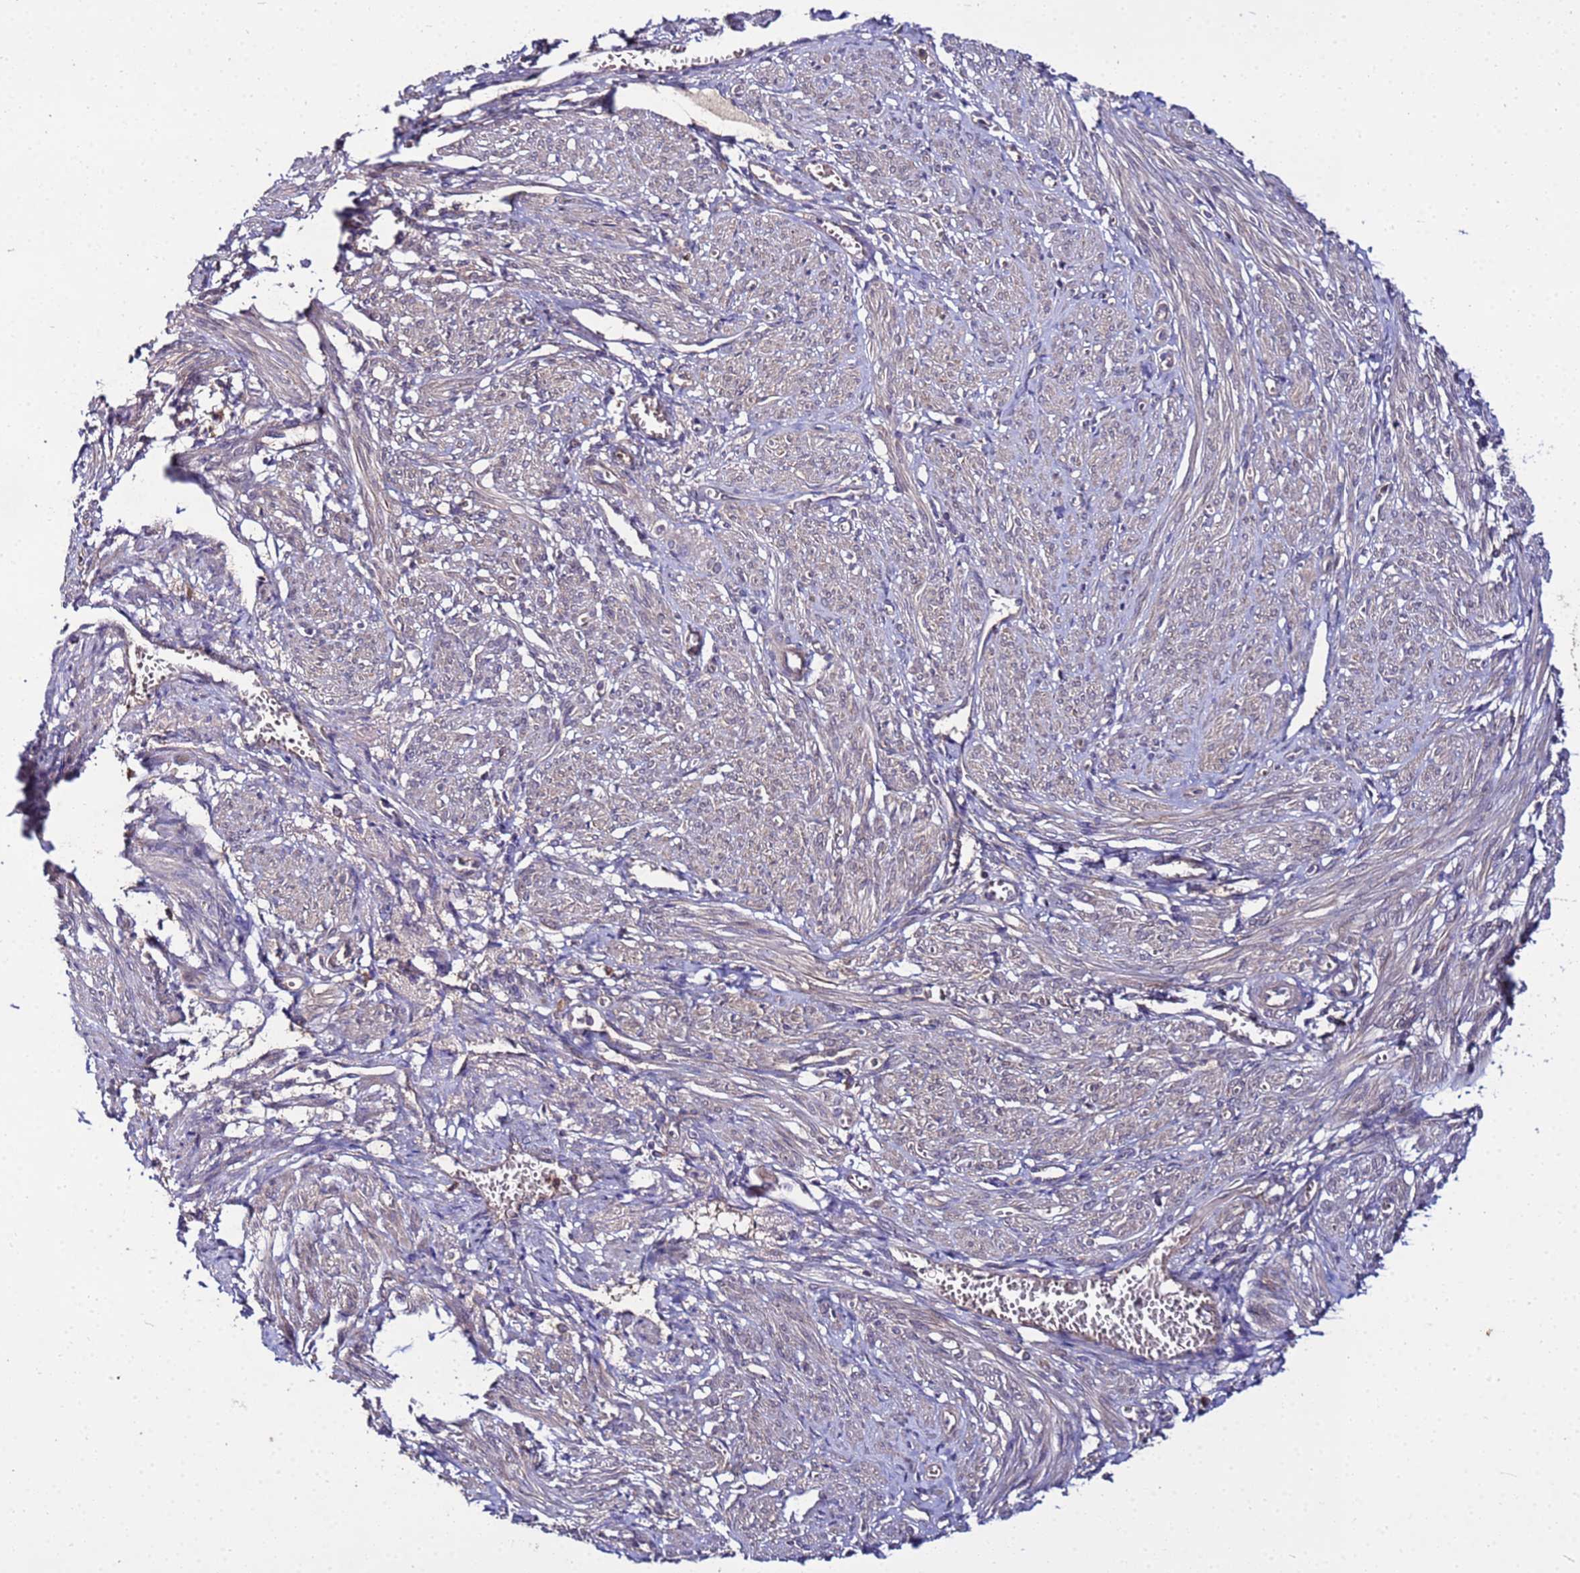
{"staining": {"intensity": "weak", "quantity": "25%-75%", "location": "cytoplasmic/membranous"}, "tissue": "smooth muscle", "cell_type": "Smooth muscle cells", "image_type": "normal", "snomed": [{"axis": "morphology", "description": "Normal tissue, NOS"}, {"axis": "topography", "description": "Smooth muscle"}], "caption": "Smooth muscle stained for a protein demonstrates weak cytoplasmic/membranous positivity in smooth muscle cells.", "gene": "GSPT2", "patient": {"sex": "female", "age": 39}}